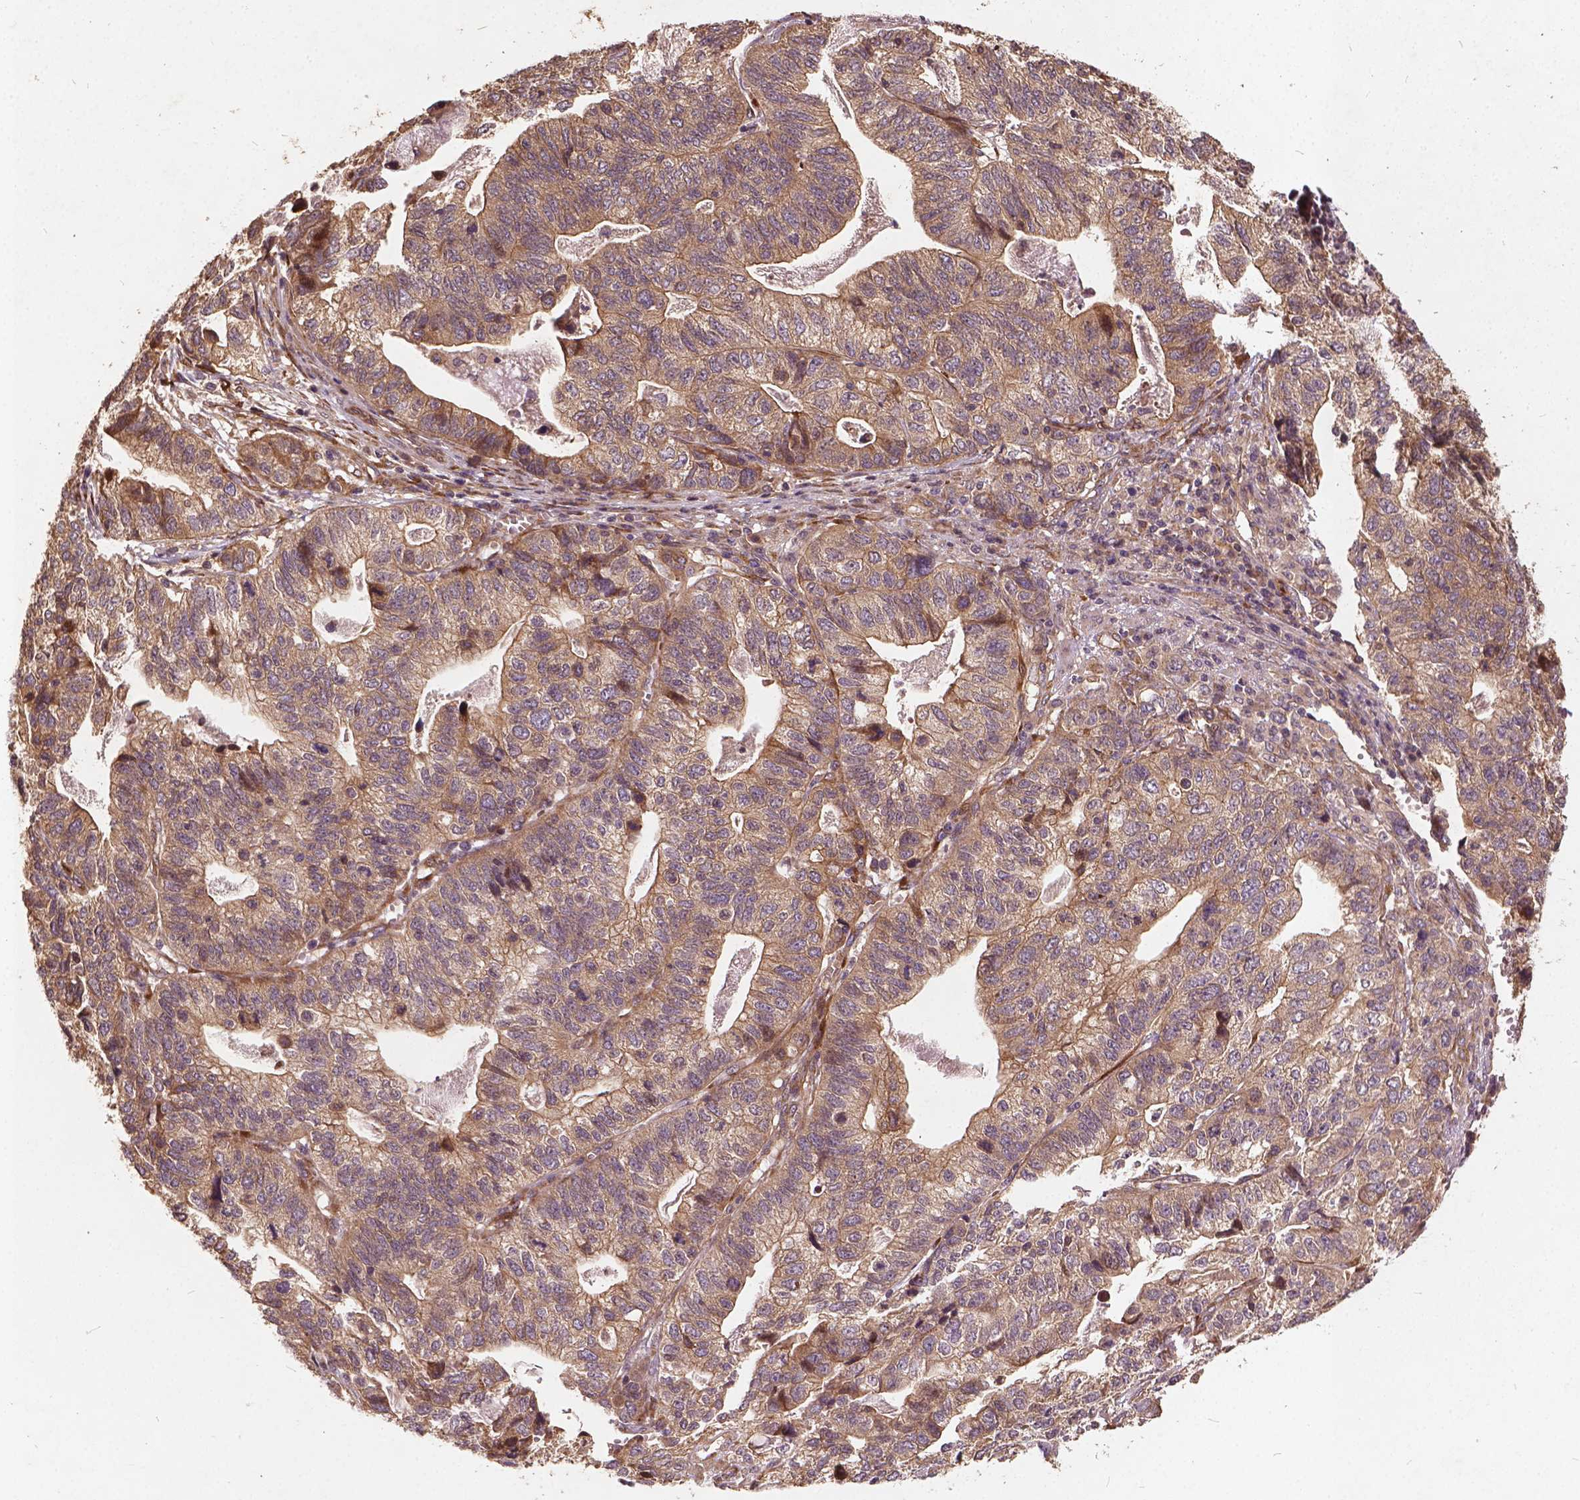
{"staining": {"intensity": "moderate", "quantity": ">75%", "location": "cytoplasmic/membranous"}, "tissue": "stomach cancer", "cell_type": "Tumor cells", "image_type": "cancer", "snomed": [{"axis": "morphology", "description": "Adenocarcinoma, NOS"}, {"axis": "topography", "description": "Stomach, upper"}], "caption": "Protein staining displays moderate cytoplasmic/membranous expression in about >75% of tumor cells in adenocarcinoma (stomach).", "gene": "UBXN2A", "patient": {"sex": "female", "age": 67}}